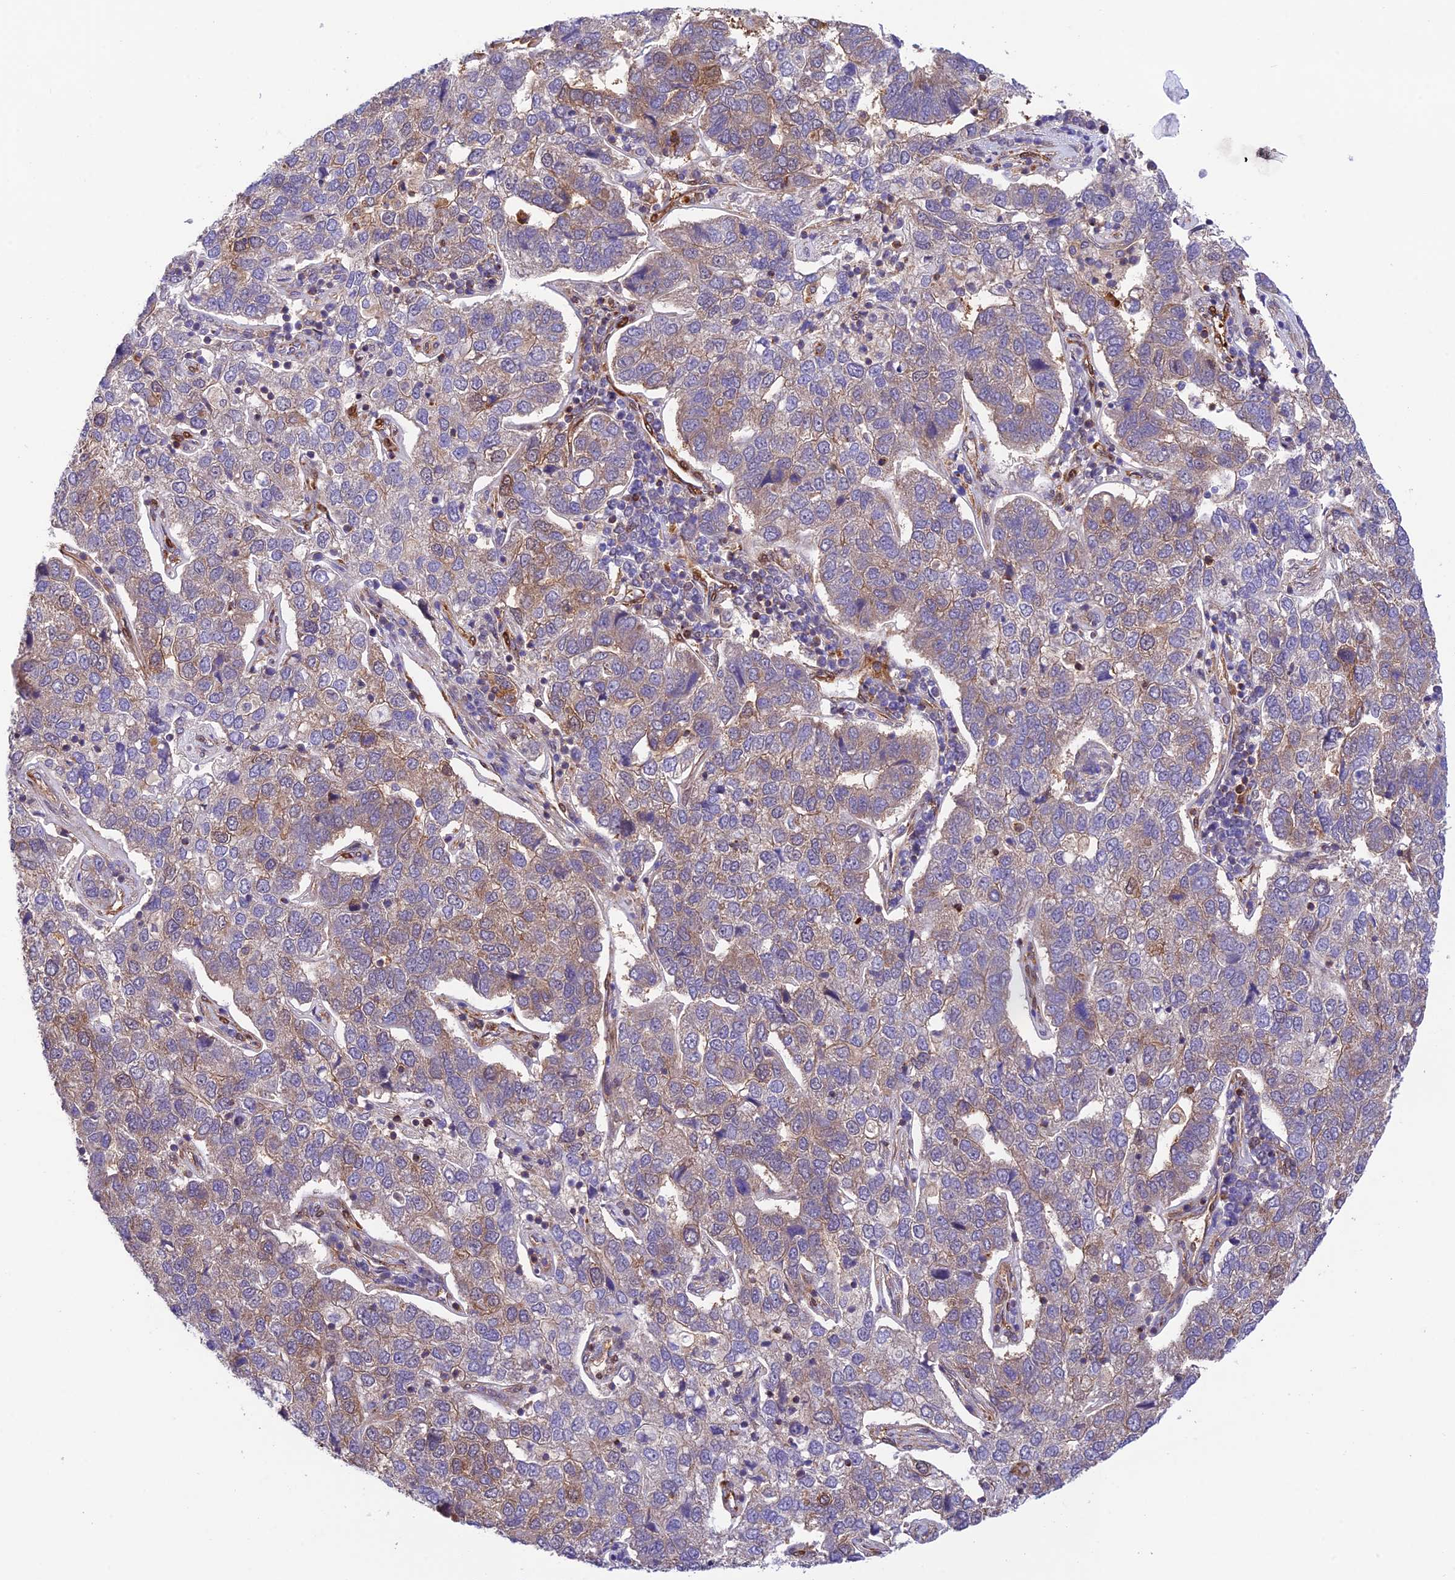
{"staining": {"intensity": "weak", "quantity": "25%-75%", "location": "cytoplasmic/membranous"}, "tissue": "pancreatic cancer", "cell_type": "Tumor cells", "image_type": "cancer", "snomed": [{"axis": "morphology", "description": "Adenocarcinoma, NOS"}, {"axis": "topography", "description": "Pancreas"}], "caption": "Immunohistochemical staining of adenocarcinoma (pancreatic) shows low levels of weak cytoplasmic/membranous expression in approximately 25%-75% of tumor cells.", "gene": "EVI5L", "patient": {"sex": "female", "age": 61}}